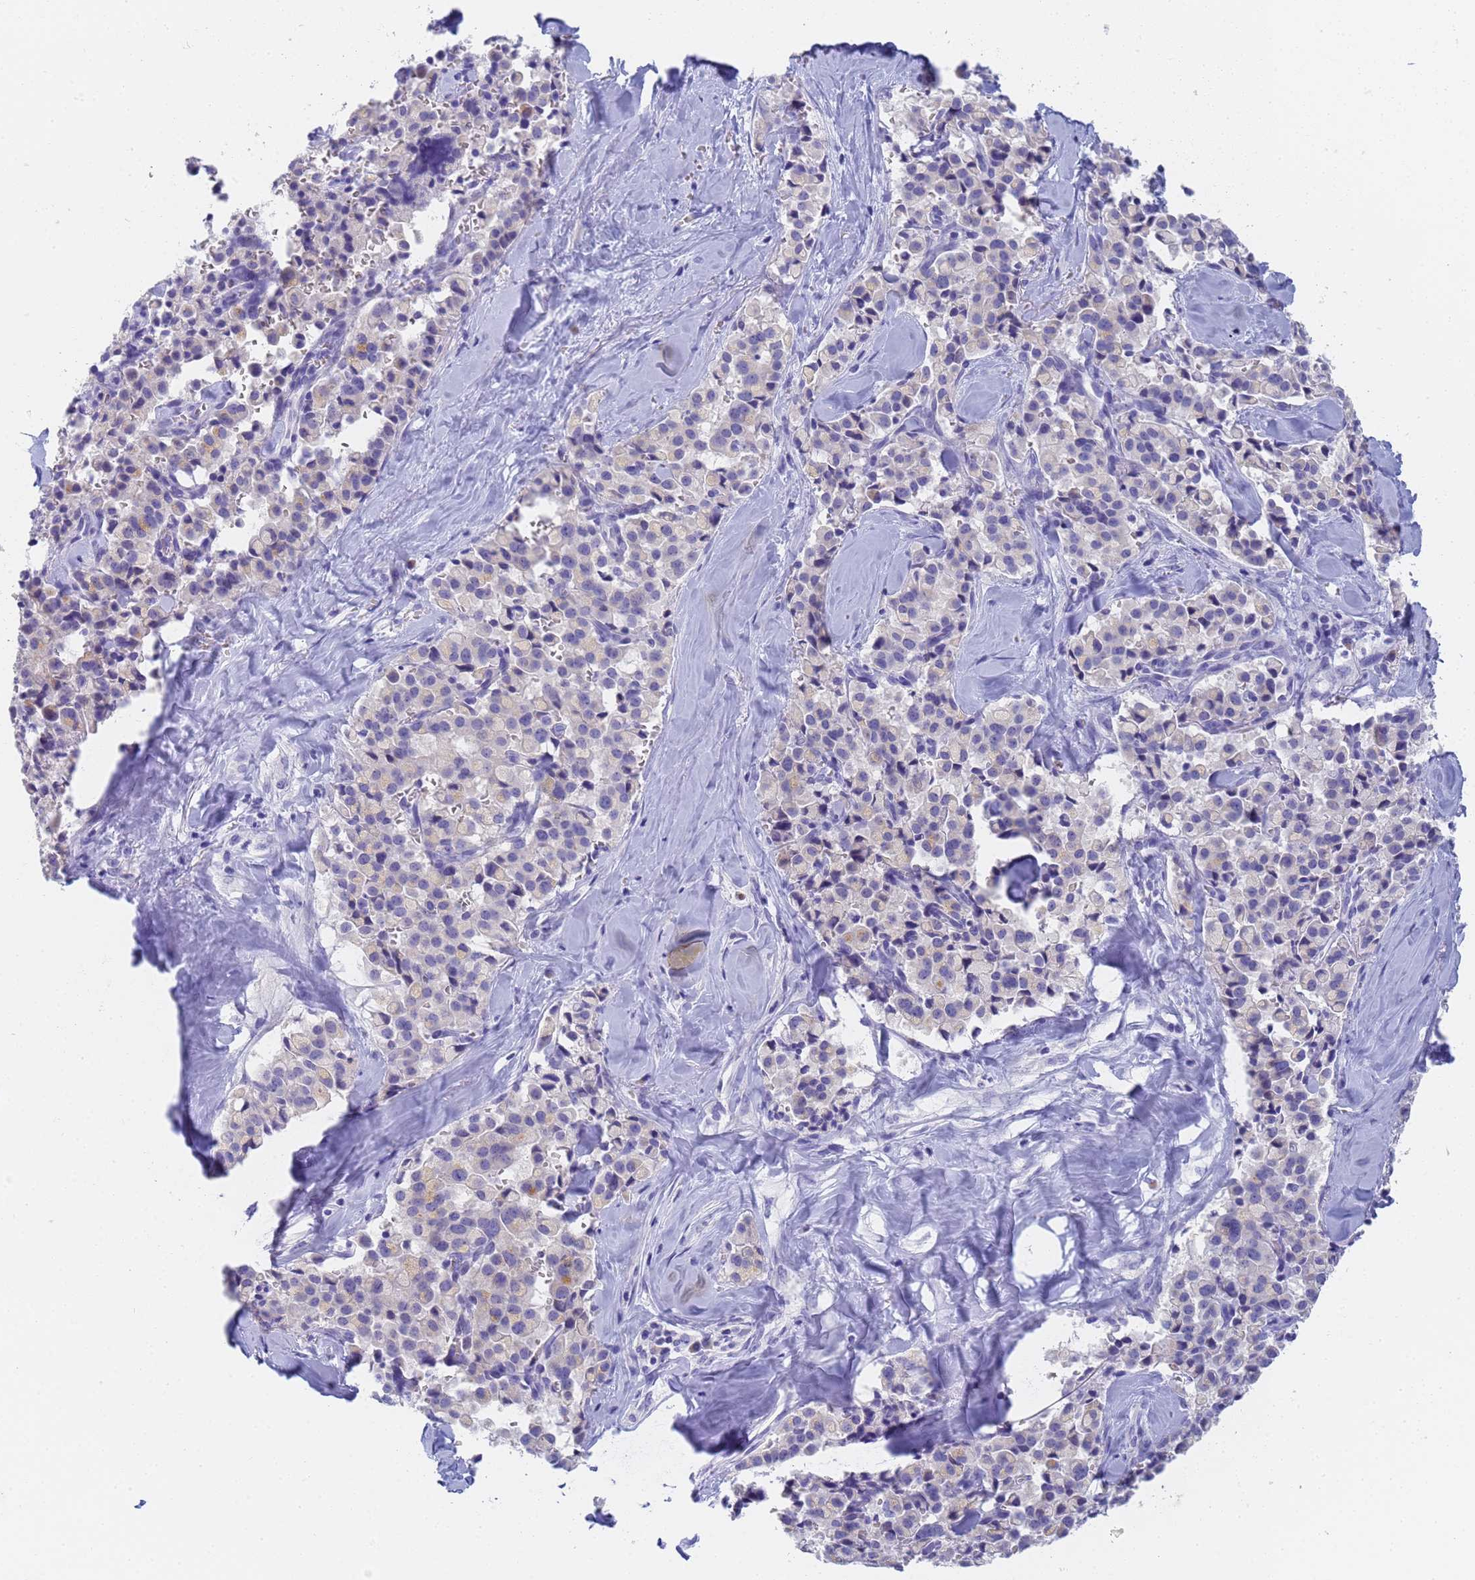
{"staining": {"intensity": "negative", "quantity": "none", "location": "none"}, "tissue": "pancreatic cancer", "cell_type": "Tumor cells", "image_type": "cancer", "snomed": [{"axis": "morphology", "description": "Adenocarcinoma, NOS"}, {"axis": "topography", "description": "Pancreas"}], "caption": "Tumor cells show no significant positivity in adenocarcinoma (pancreatic). (Stains: DAB immunohistochemistry with hematoxylin counter stain, Microscopy: brightfield microscopy at high magnification).", "gene": "STATH", "patient": {"sex": "male", "age": 65}}